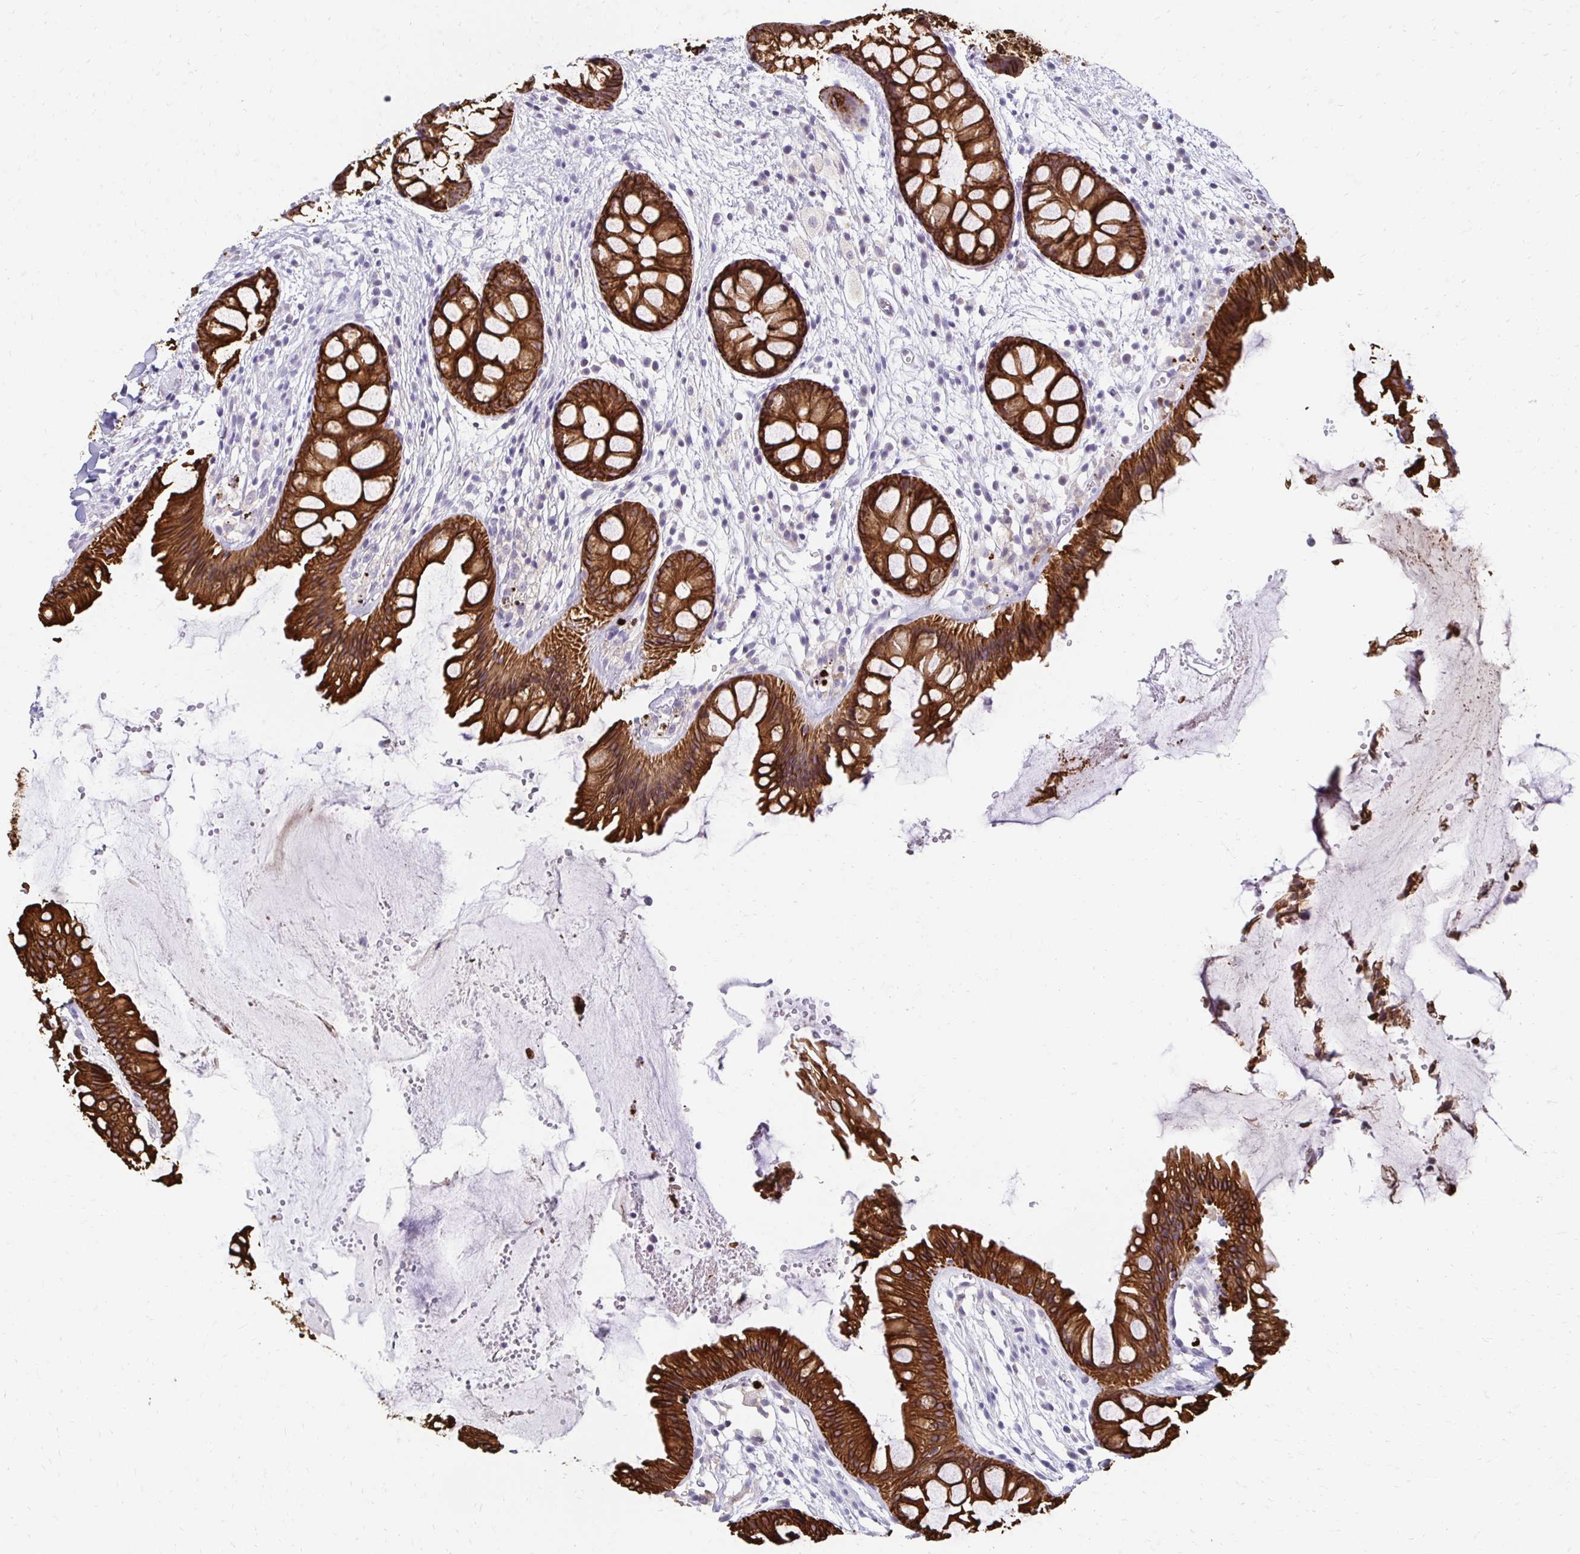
{"staining": {"intensity": "strong", "quantity": ">75%", "location": "cytoplasmic/membranous"}, "tissue": "rectum", "cell_type": "Glandular cells", "image_type": "normal", "snomed": [{"axis": "morphology", "description": "Normal tissue, NOS"}, {"axis": "topography", "description": "Rectum"}], "caption": "A high-resolution histopathology image shows immunohistochemistry (IHC) staining of benign rectum, which exhibits strong cytoplasmic/membranous staining in about >75% of glandular cells.", "gene": "C1QTNF2", "patient": {"sex": "female", "age": 62}}